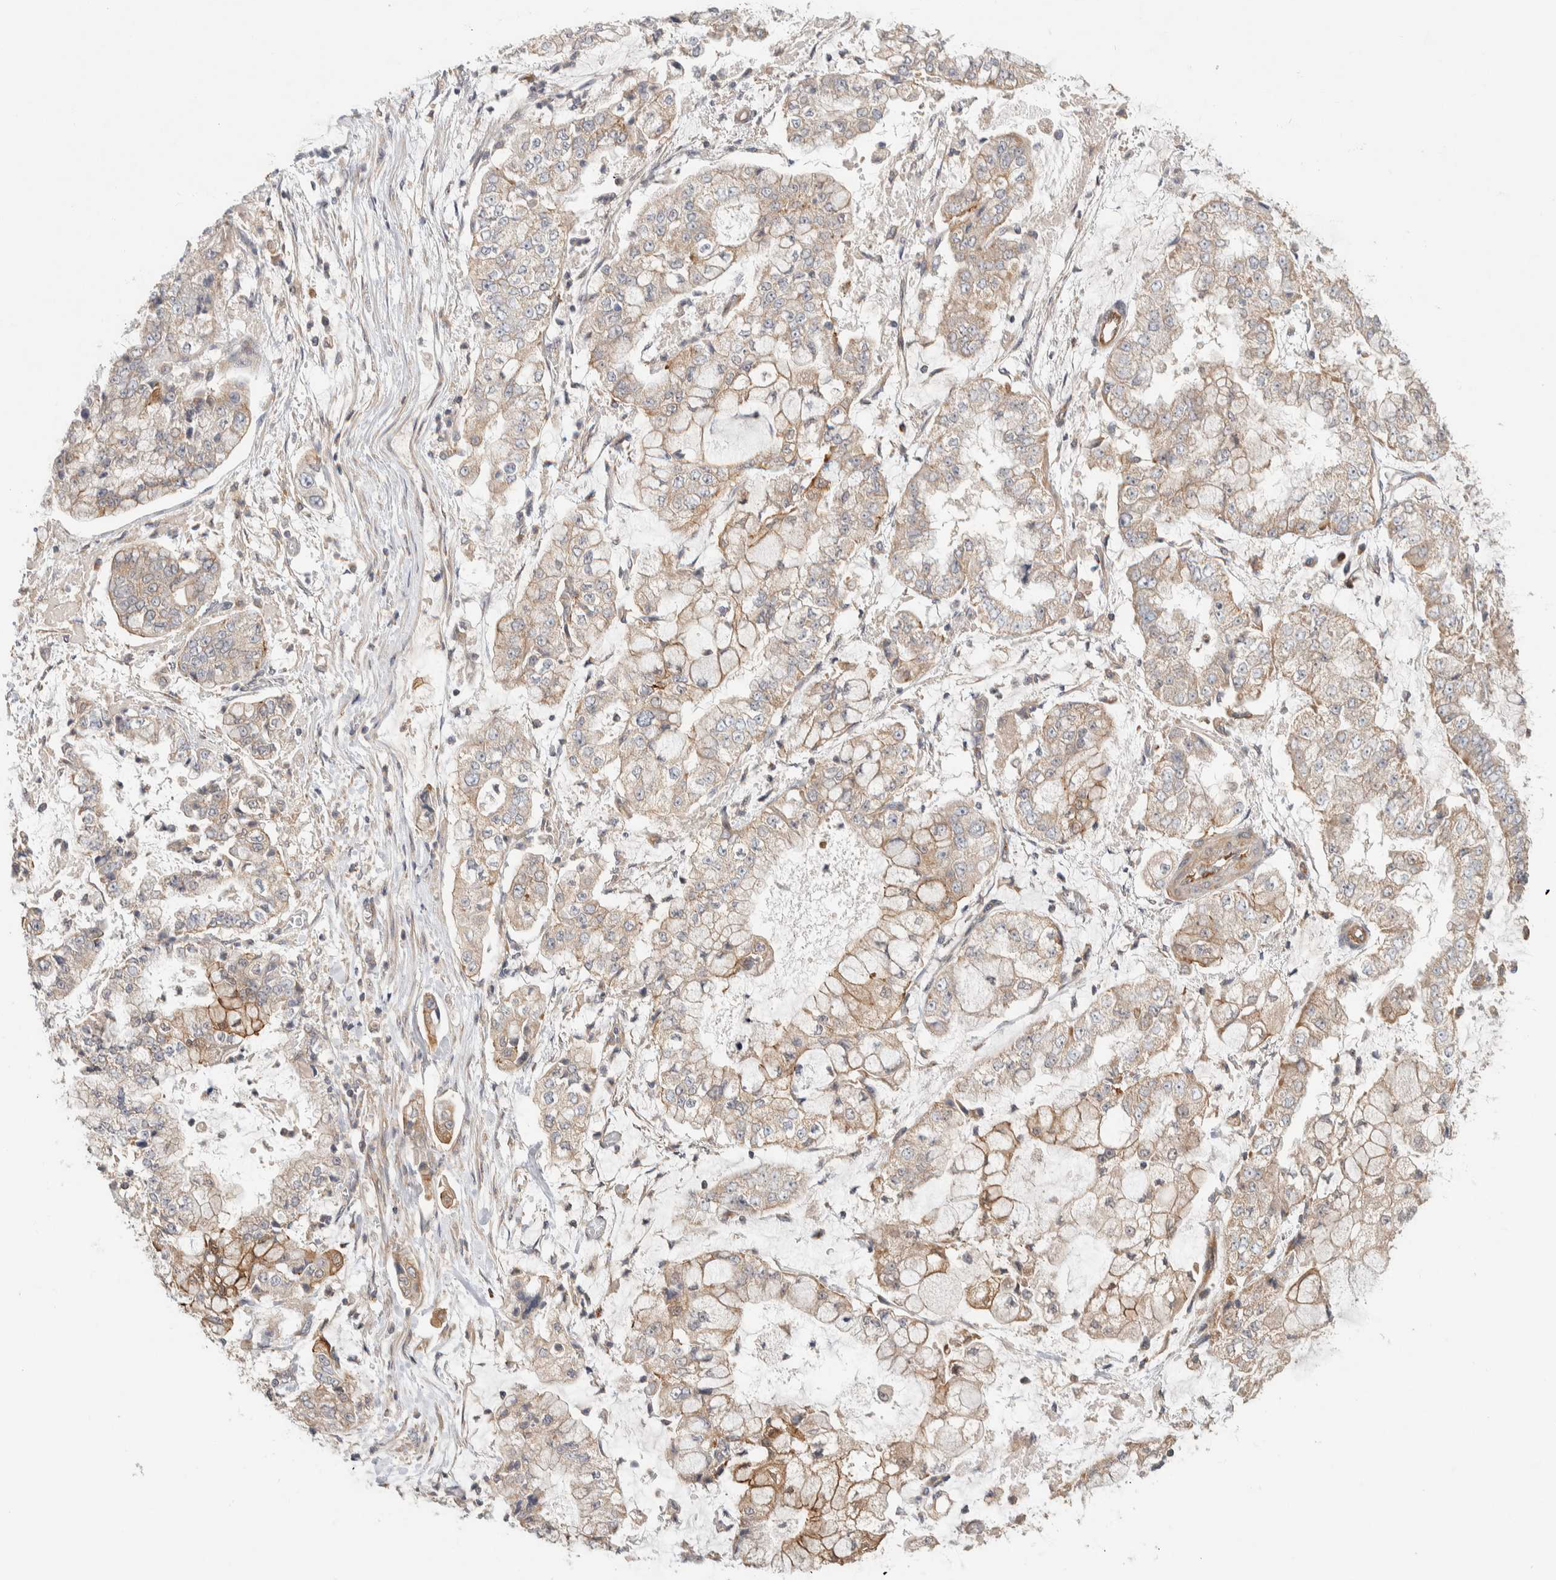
{"staining": {"intensity": "moderate", "quantity": "25%-75%", "location": "cytoplasmic/membranous"}, "tissue": "stomach cancer", "cell_type": "Tumor cells", "image_type": "cancer", "snomed": [{"axis": "morphology", "description": "Adenocarcinoma, NOS"}, {"axis": "topography", "description": "Stomach"}], "caption": "Tumor cells demonstrate medium levels of moderate cytoplasmic/membranous staining in about 25%-75% of cells in stomach cancer (adenocarcinoma).", "gene": "KIF9", "patient": {"sex": "male", "age": 76}}